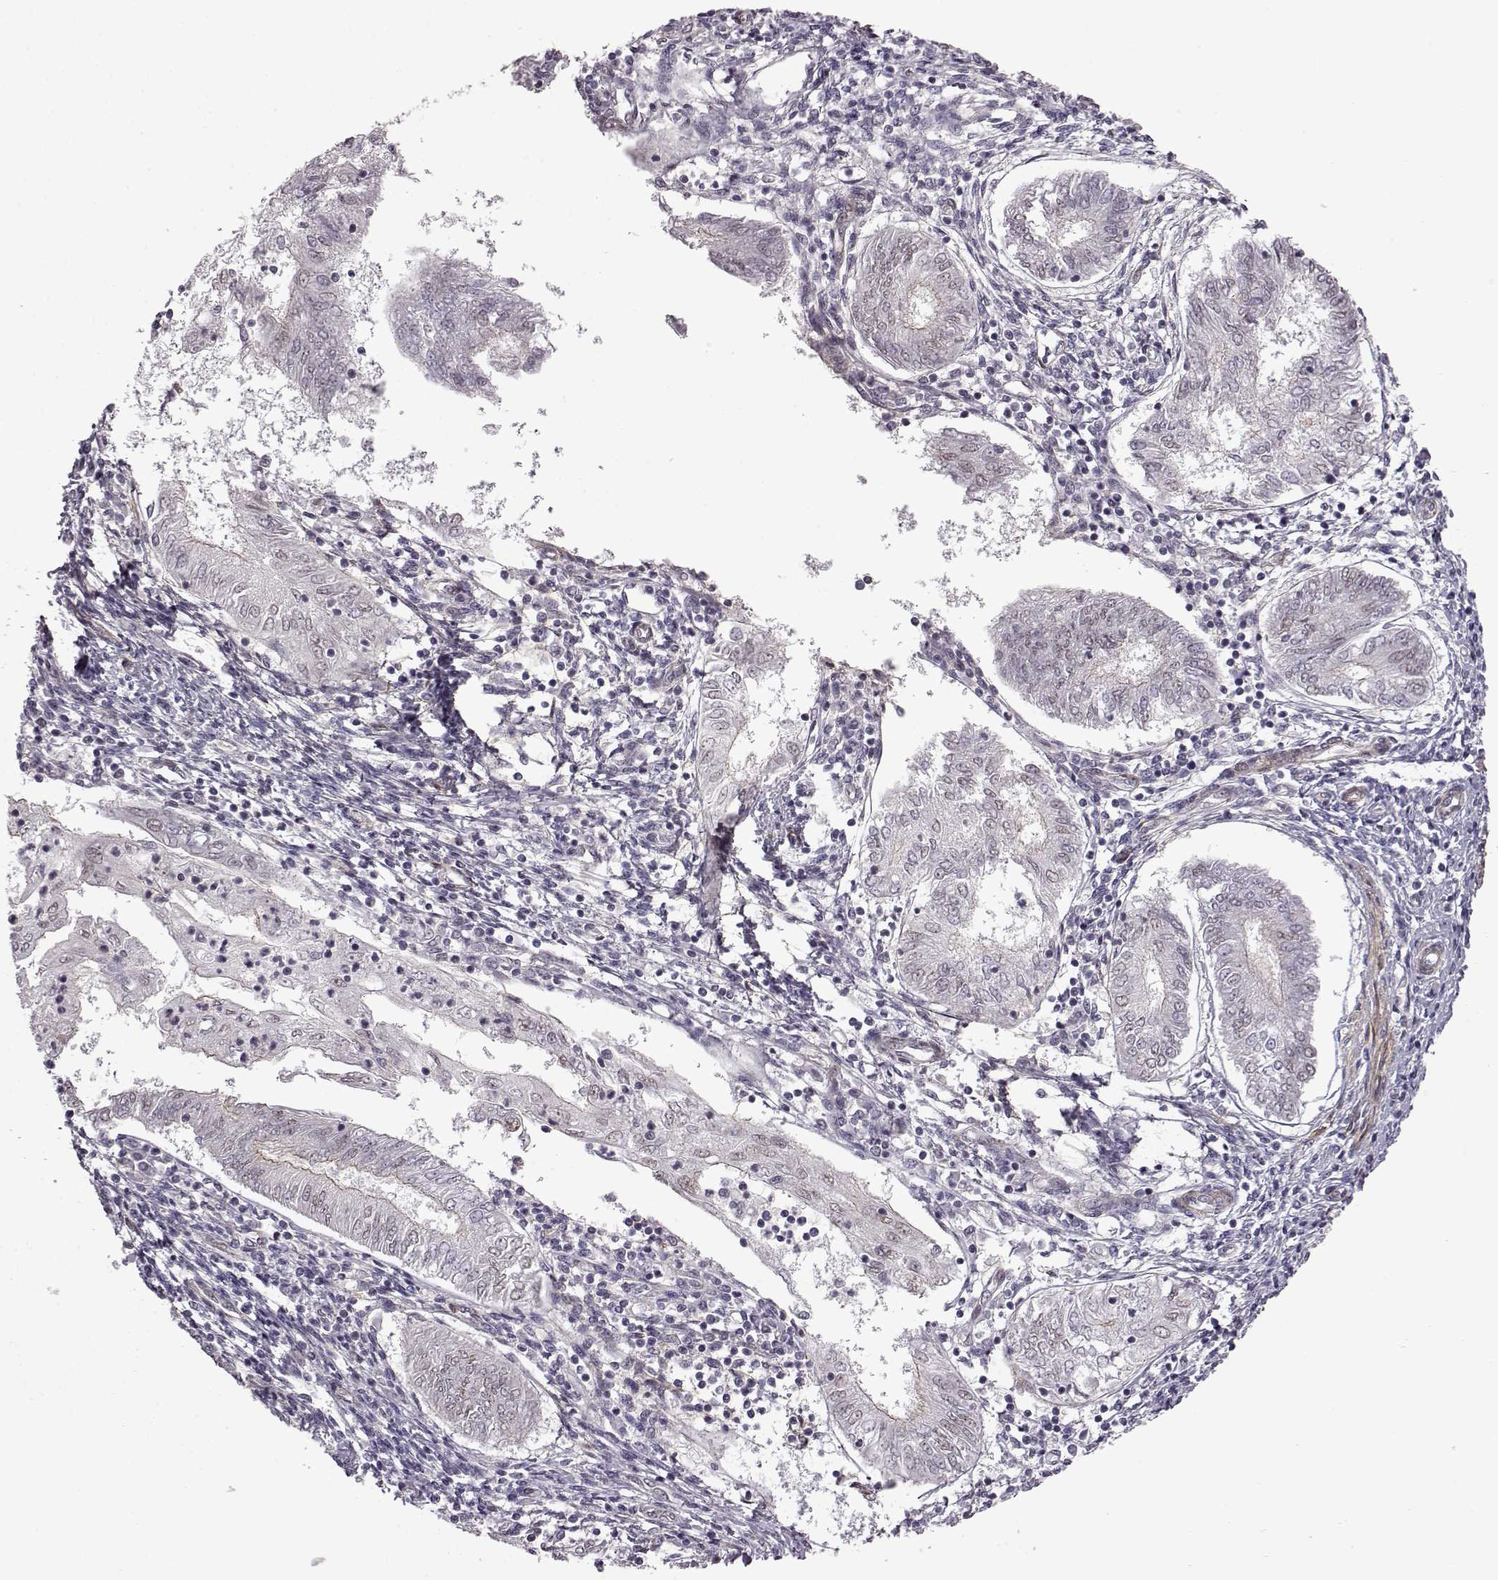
{"staining": {"intensity": "negative", "quantity": "none", "location": "none"}, "tissue": "endometrial cancer", "cell_type": "Tumor cells", "image_type": "cancer", "snomed": [{"axis": "morphology", "description": "Adenocarcinoma, NOS"}, {"axis": "topography", "description": "Endometrium"}], "caption": "Immunohistochemical staining of adenocarcinoma (endometrial) displays no significant expression in tumor cells.", "gene": "SYNPO2", "patient": {"sex": "female", "age": 68}}